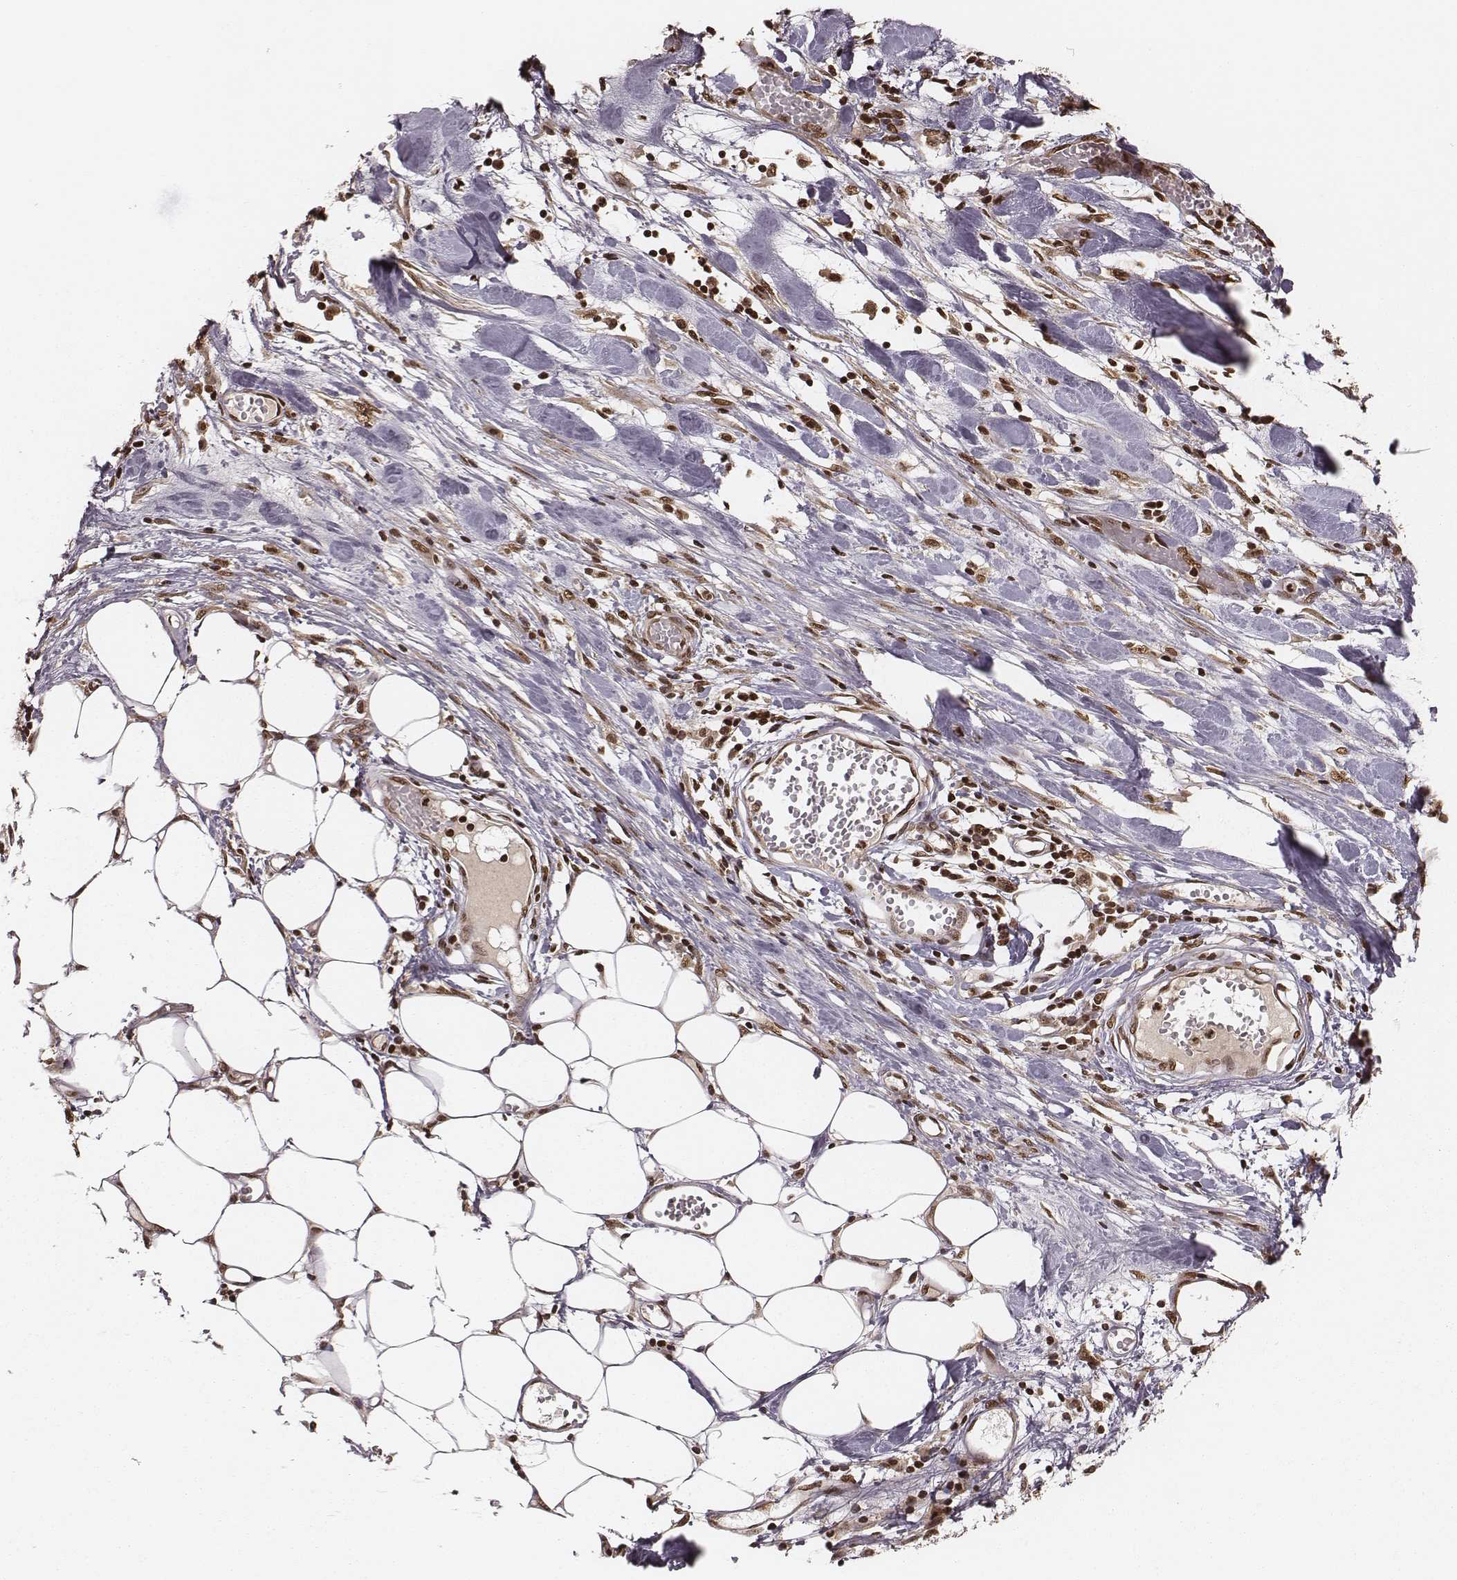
{"staining": {"intensity": "moderate", "quantity": ">75%", "location": "cytoplasmic/membranous,nuclear"}, "tissue": "stomach cancer", "cell_type": "Tumor cells", "image_type": "cancer", "snomed": [{"axis": "morphology", "description": "Adenocarcinoma, NOS"}, {"axis": "topography", "description": "Stomach, upper"}], "caption": "Protein expression analysis of stomach adenocarcinoma shows moderate cytoplasmic/membranous and nuclear expression in about >75% of tumor cells. (DAB (3,3'-diaminobenzidine) = brown stain, brightfield microscopy at high magnification).", "gene": "NFX1", "patient": {"sex": "male", "age": 68}}